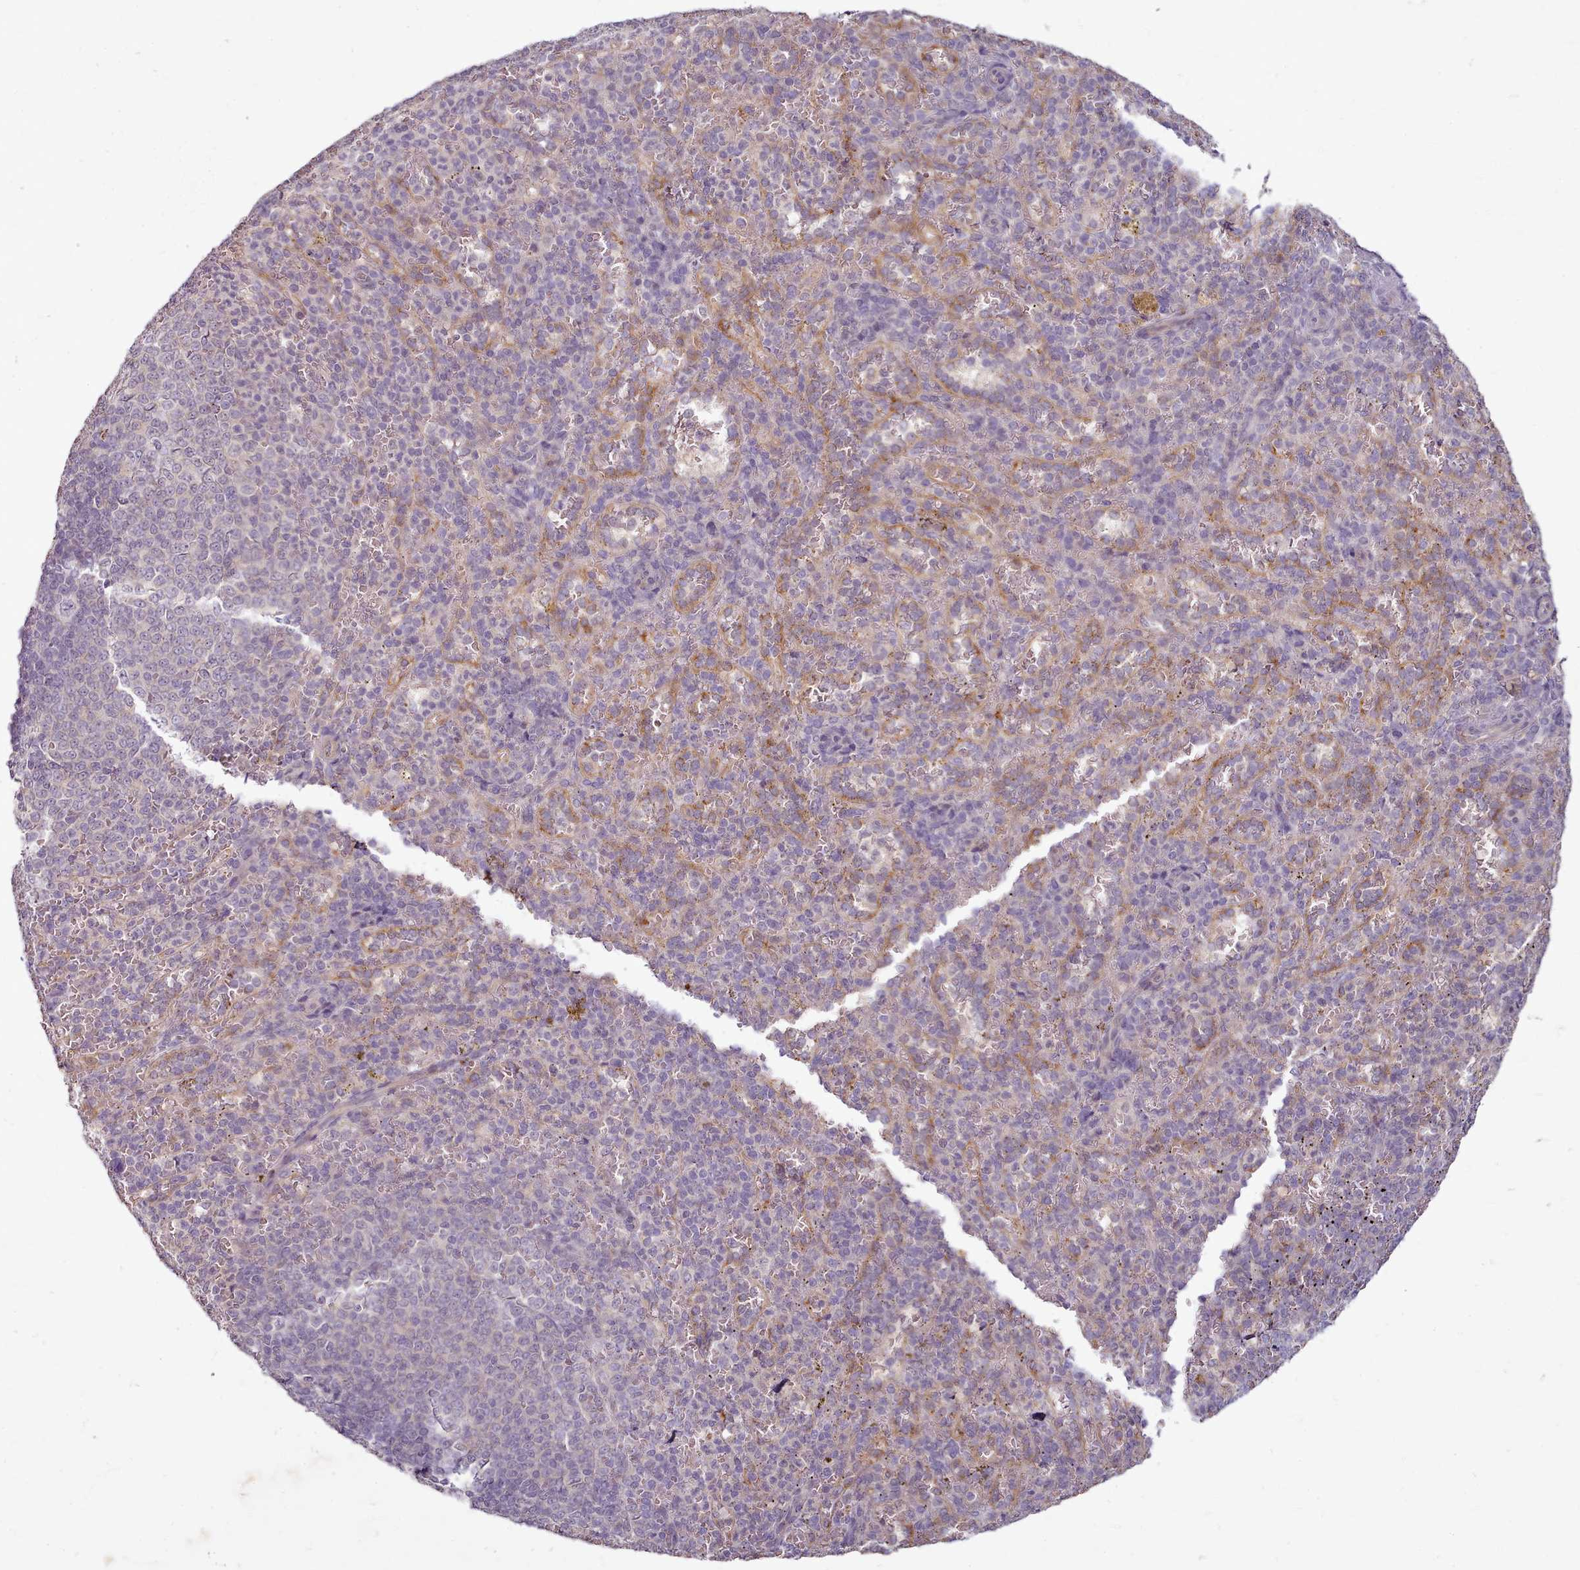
{"staining": {"intensity": "negative", "quantity": "none", "location": "none"}, "tissue": "spleen", "cell_type": "Cells in red pulp", "image_type": "normal", "snomed": [{"axis": "morphology", "description": "Normal tissue, NOS"}, {"axis": "topography", "description": "Spleen"}], "caption": "This is an immunohistochemistry histopathology image of benign human spleen. There is no staining in cells in red pulp.", "gene": "C1QTNF5", "patient": {"sex": "female", "age": 21}}